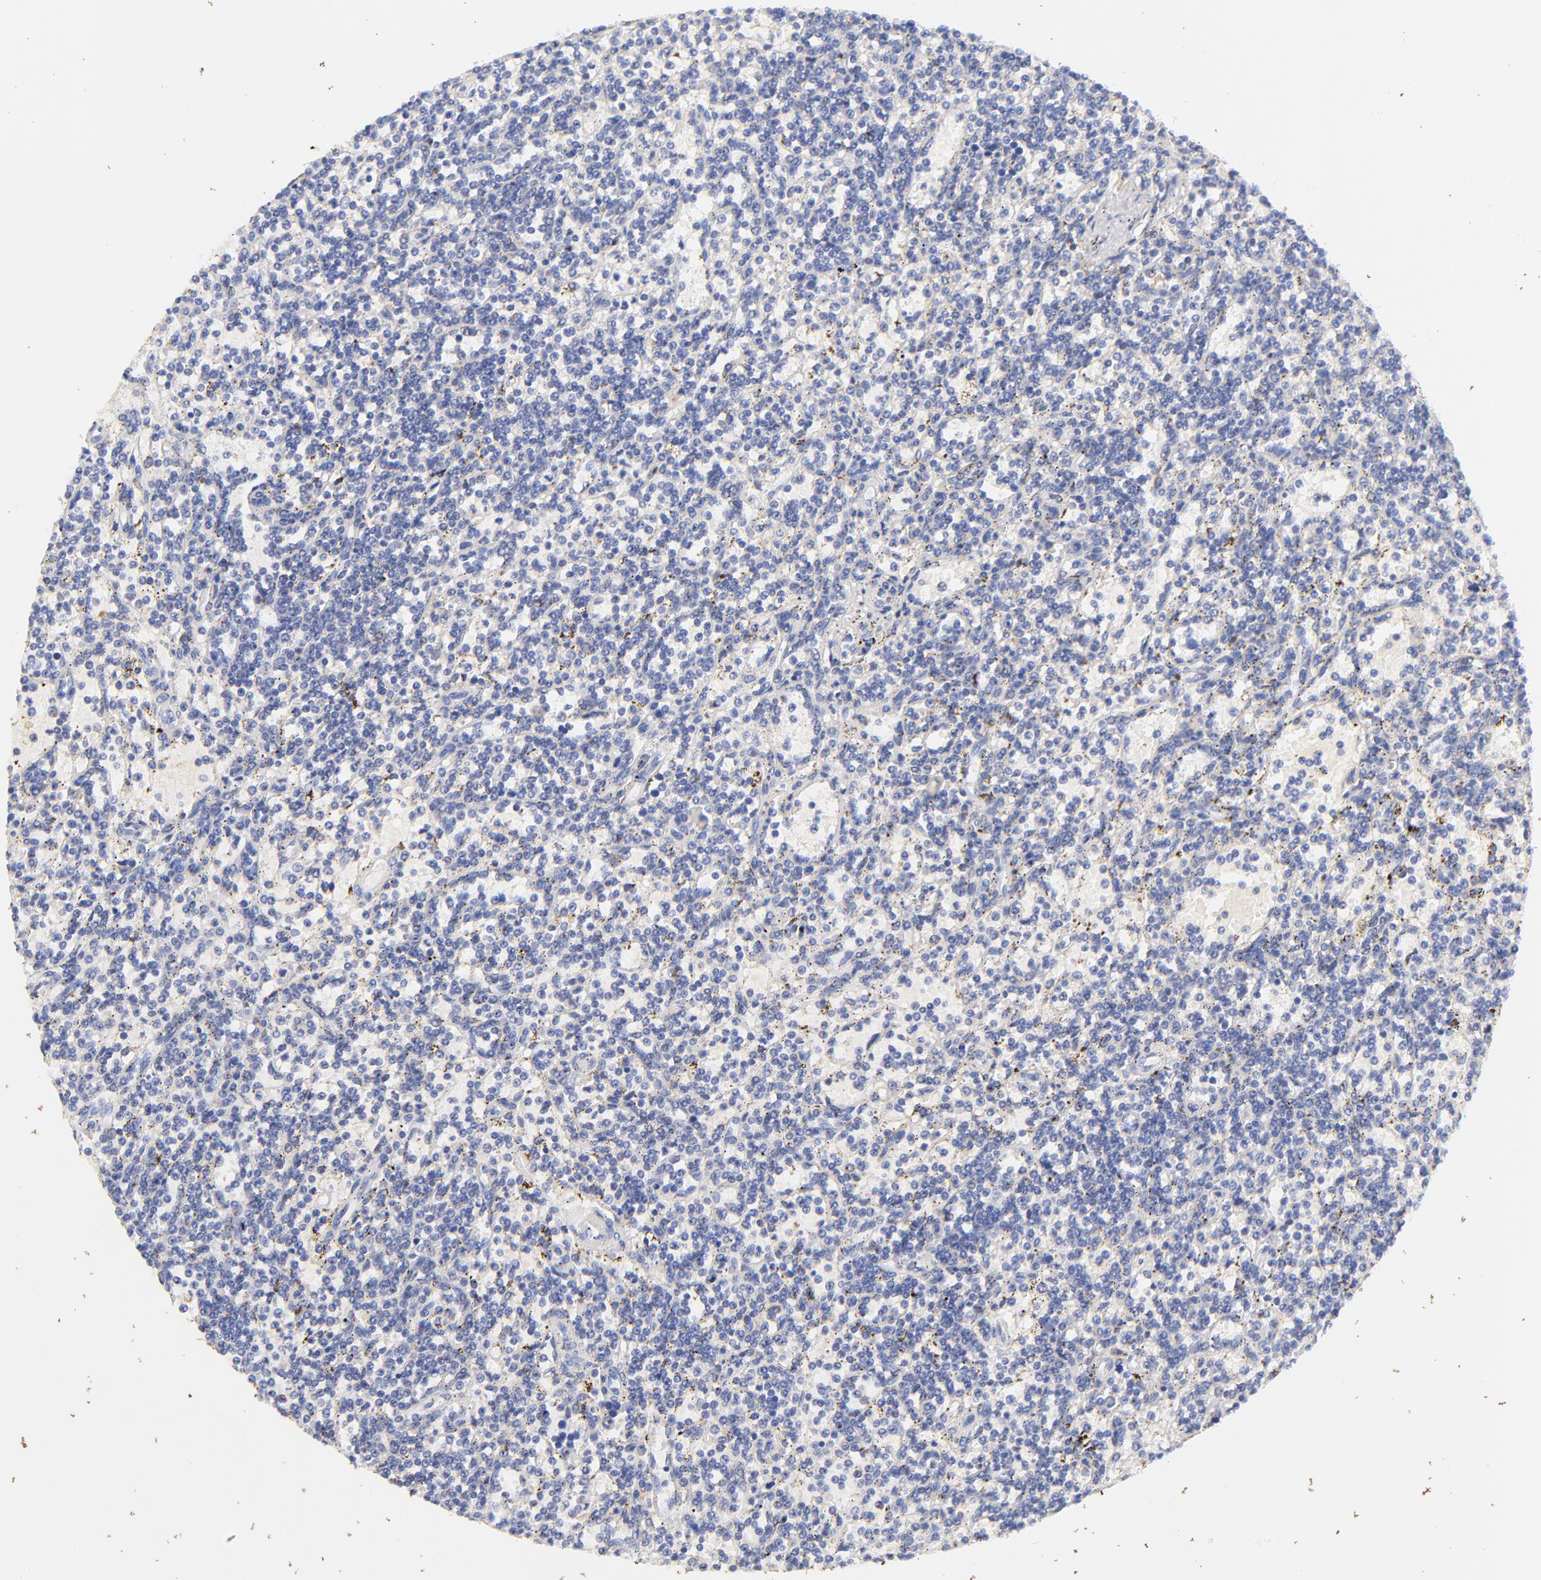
{"staining": {"intensity": "negative", "quantity": "none", "location": "none"}, "tissue": "lymphoma", "cell_type": "Tumor cells", "image_type": "cancer", "snomed": [{"axis": "morphology", "description": "Malignant lymphoma, non-Hodgkin's type, Low grade"}, {"axis": "topography", "description": "Spleen"}], "caption": "IHC of lymphoma reveals no expression in tumor cells.", "gene": "IGLV7-43", "patient": {"sex": "male", "age": 73}}